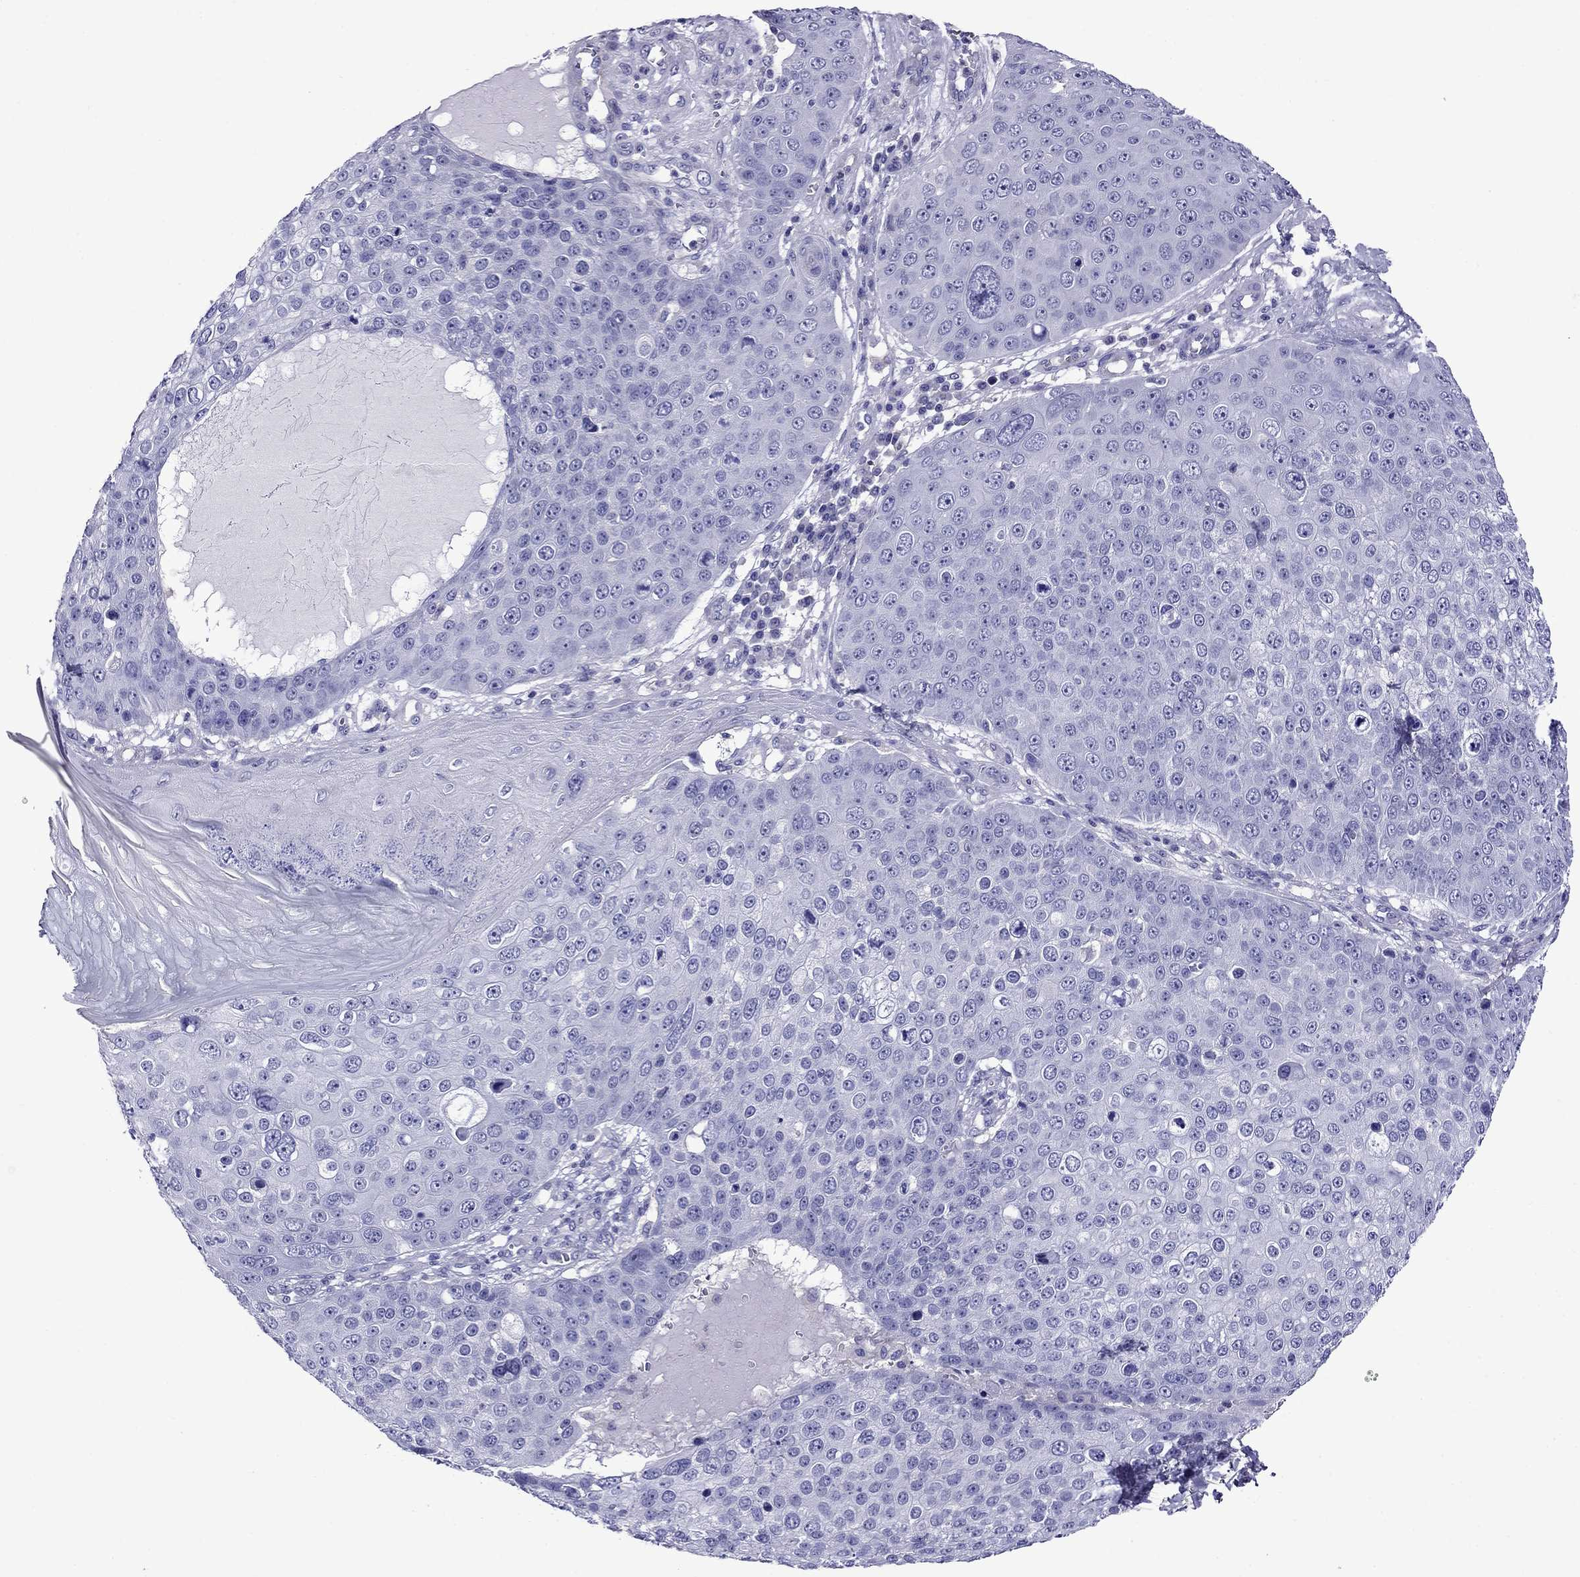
{"staining": {"intensity": "negative", "quantity": "none", "location": "none"}, "tissue": "skin cancer", "cell_type": "Tumor cells", "image_type": "cancer", "snomed": [{"axis": "morphology", "description": "Squamous cell carcinoma, NOS"}, {"axis": "topography", "description": "Skin"}], "caption": "Human skin squamous cell carcinoma stained for a protein using immunohistochemistry shows no positivity in tumor cells.", "gene": "SCG2", "patient": {"sex": "male", "age": 71}}